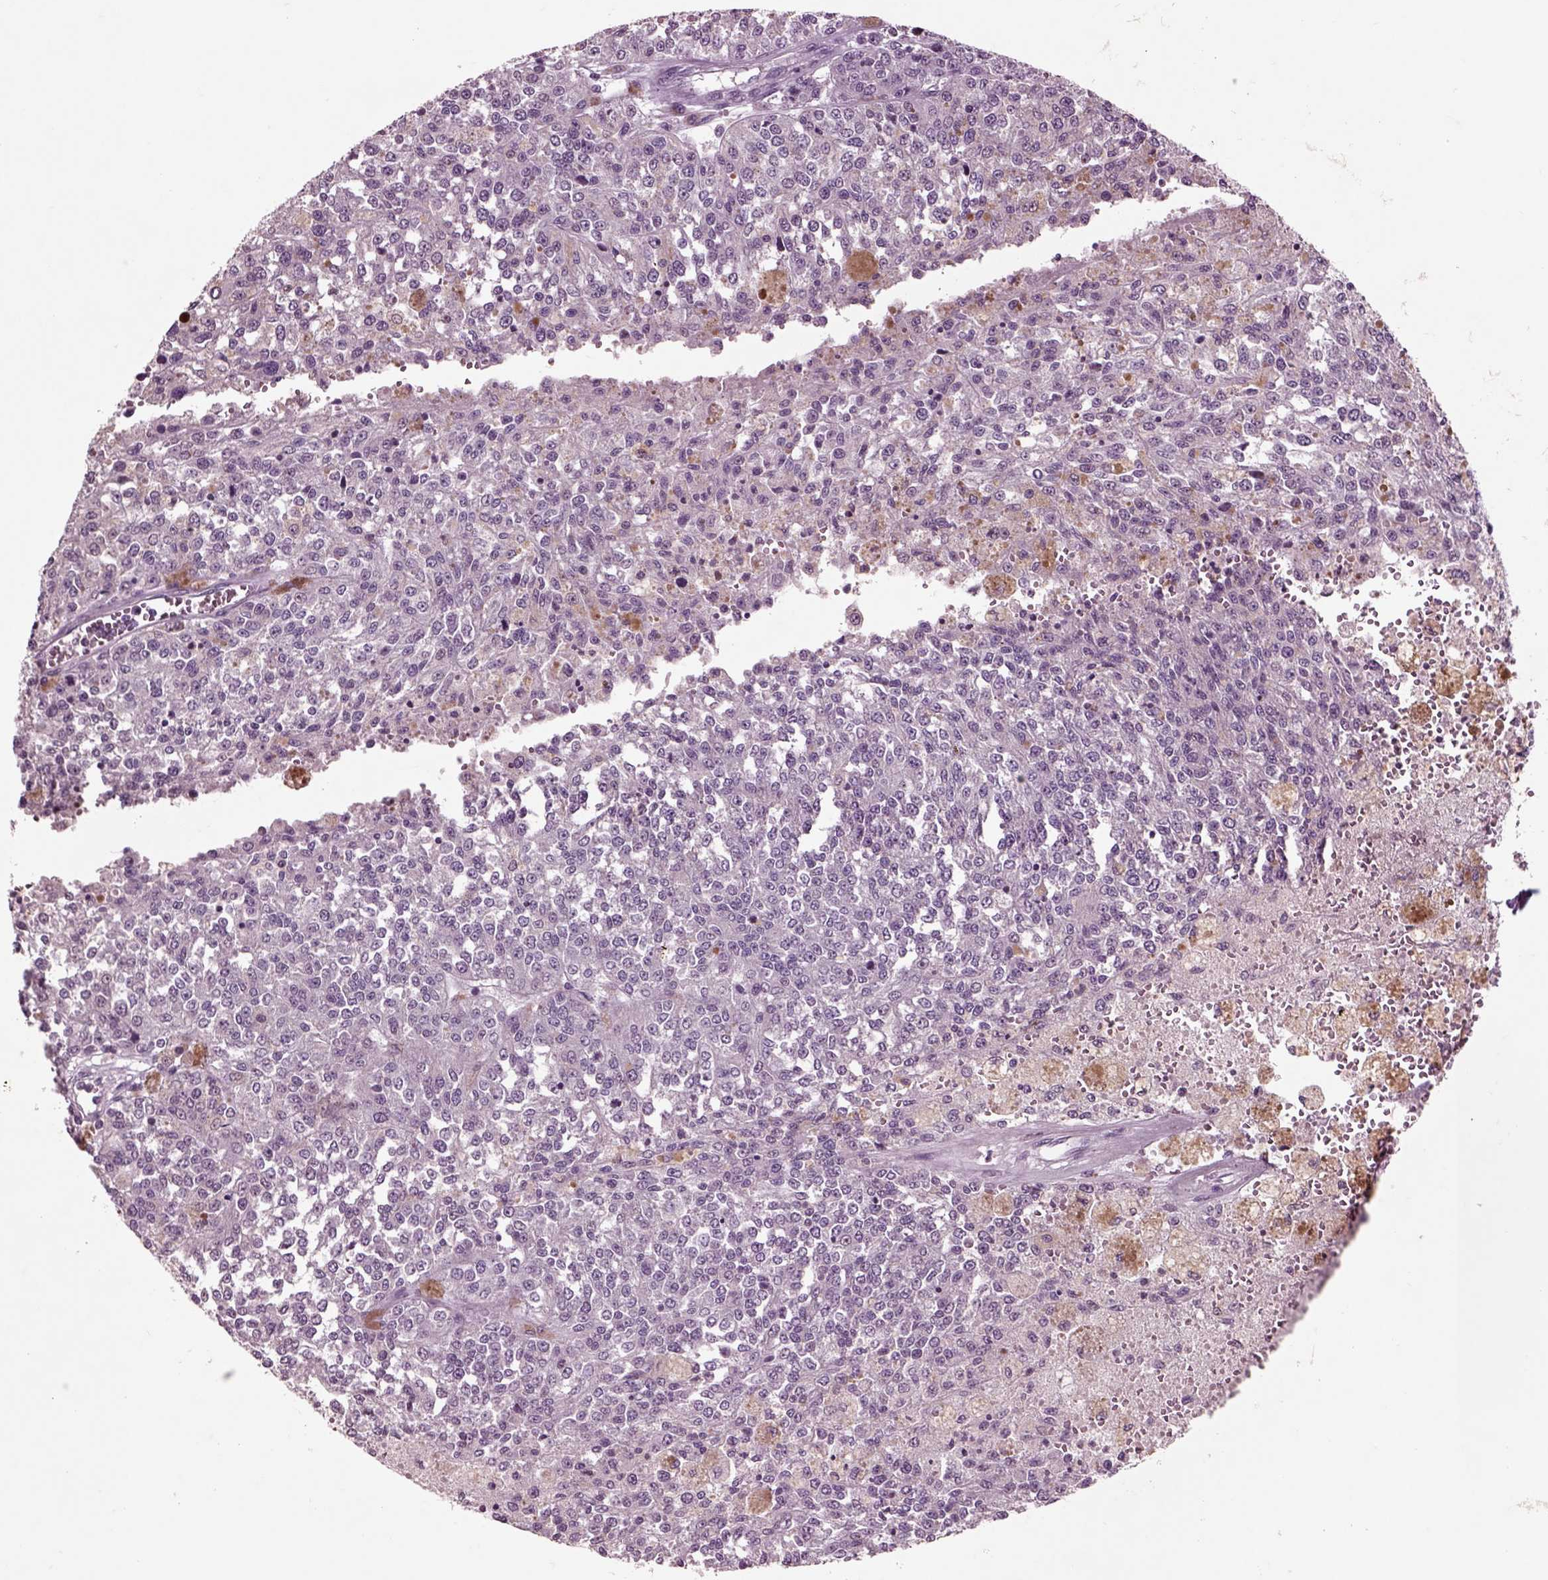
{"staining": {"intensity": "negative", "quantity": "none", "location": "none"}, "tissue": "melanoma", "cell_type": "Tumor cells", "image_type": "cancer", "snomed": [{"axis": "morphology", "description": "Malignant melanoma, Metastatic site"}, {"axis": "topography", "description": "Lymph node"}], "caption": "DAB (3,3'-diaminobenzidine) immunohistochemical staining of melanoma demonstrates no significant staining in tumor cells.", "gene": "CHGB", "patient": {"sex": "female", "age": 64}}